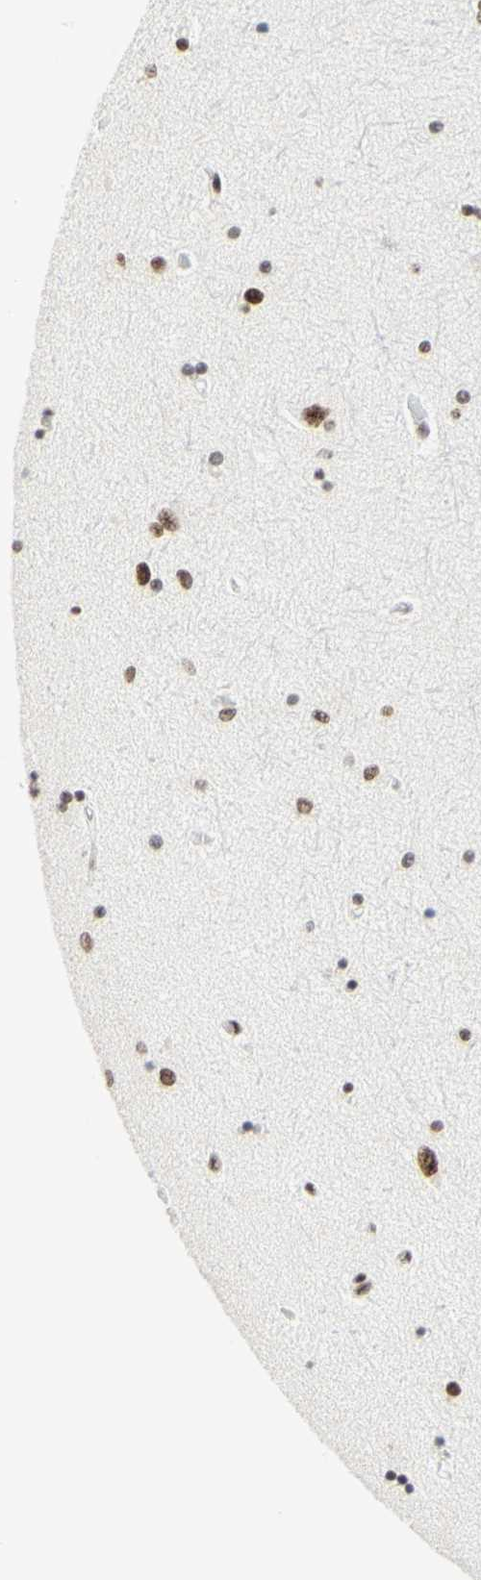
{"staining": {"intensity": "moderate", "quantity": "25%-75%", "location": "nuclear"}, "tissue": "hippocampus", "cell_type": "Glial cells", "image_type": "normal", "snomed": [{"axis": "morphology", "description": "Normal tissue, NOS"}, {"axis": "topography", "description": "Hippocampus"}], "caption": "DAB immunohistochemical staining of unremarkable hippocampus demonstrates moderate nuclear protein expression in about 25%-75% of glial cells.", "gene": "WTAP", "patient": {"sex": "female", "age": 54}}